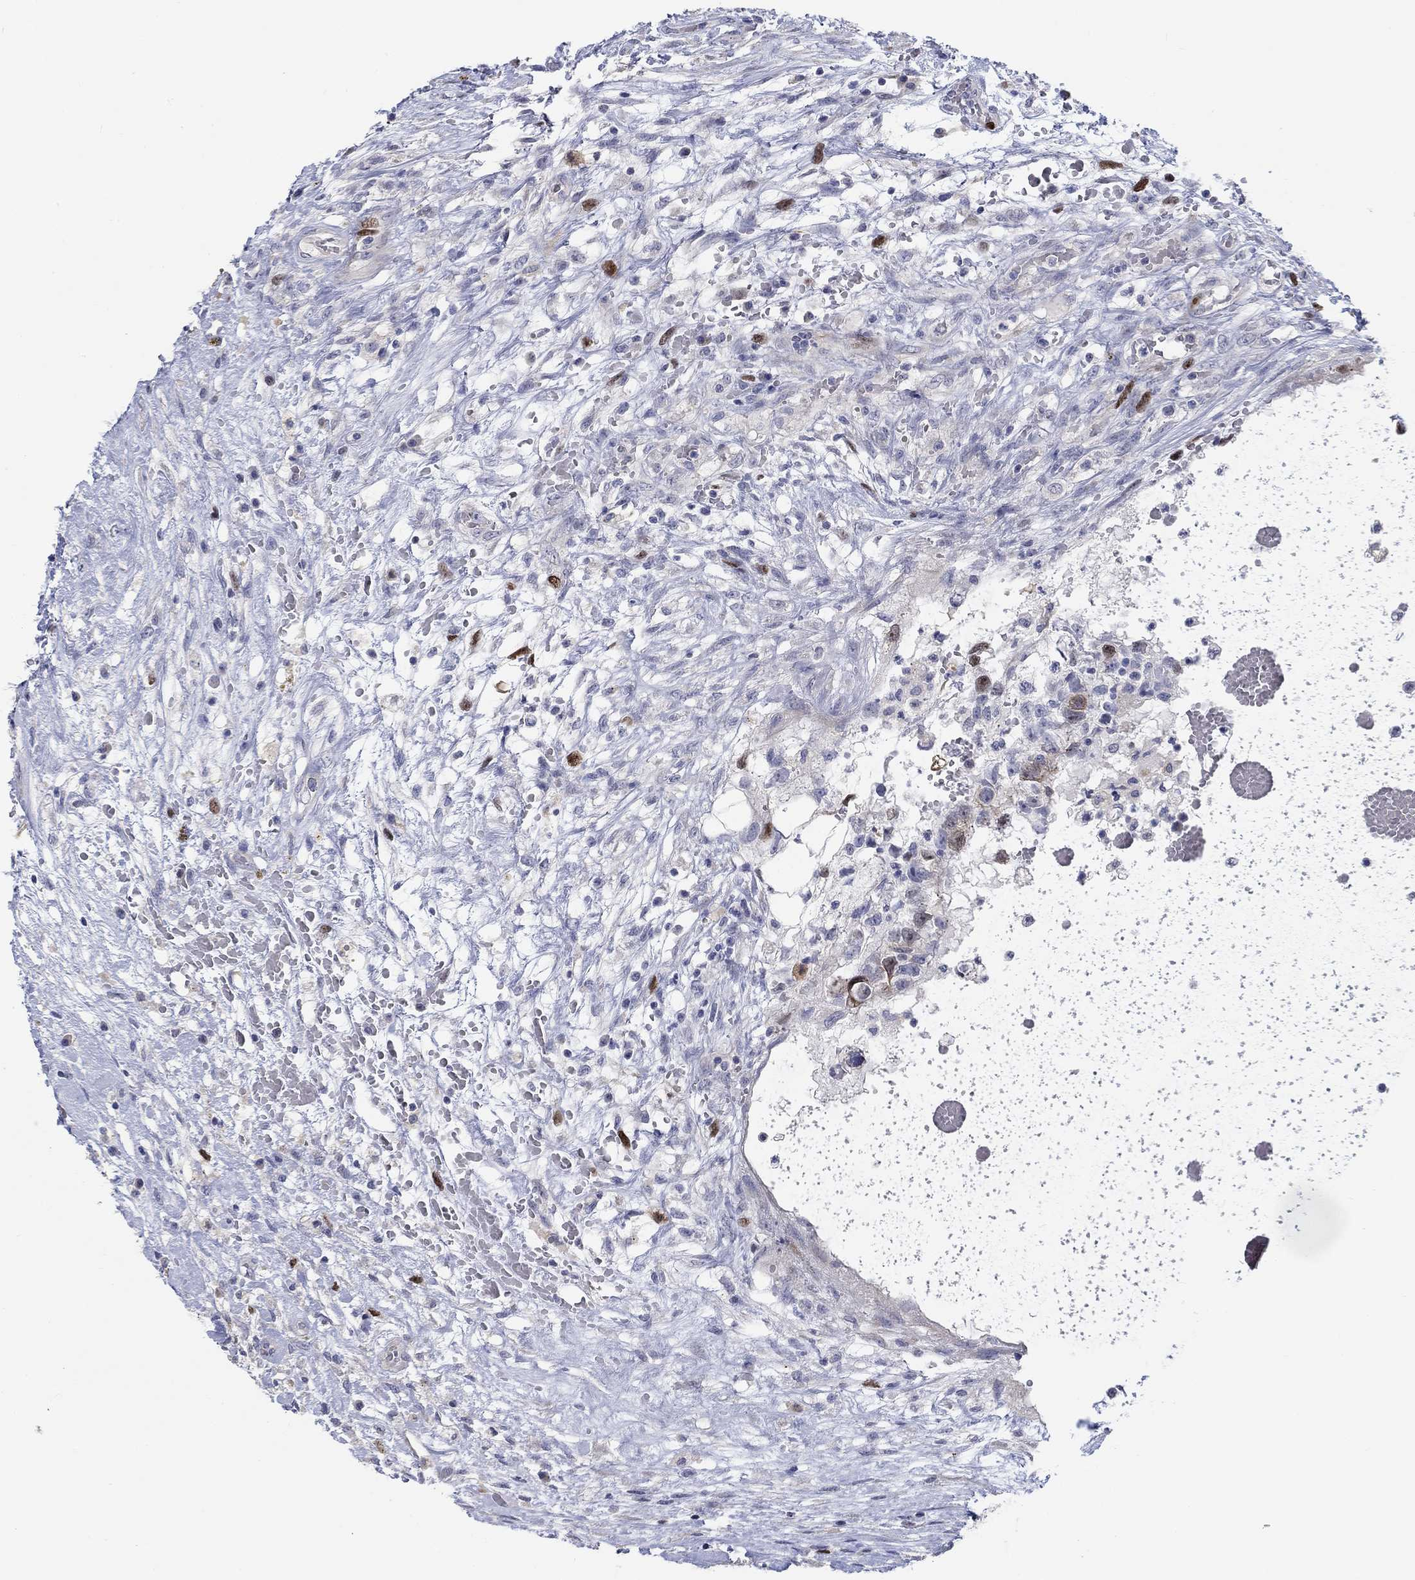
{"staining": {"intensity": "strong", "quantity": "<25%", "location": "nuclear"}, "tissue": "testis cancer", "cell_type": "Tumor cells", "image_type": "cancer", "snomed": [{"axis": "morphology", "description": "Normal tissue, NOS"}, {"axis": "morphology", "description": "Carcinoma, Embryonal, NOS"}, {"axis": "topography", "description": "Testis"}, {"axis": "topography", "description": "Epididymis"}], "caption": "IHC staining of testis cancer (embryonal carcinoma), which shows medium levels of strong nuclear staining in about <25% of tumor cells indicating strong nuclear protein expression. The staining was performed using DAB (brown) for protein detection and nuclei were counterstained in hematoxylin (blue).", "gene": "PRC1", "patient": {"sex": "male", "age": 32}}